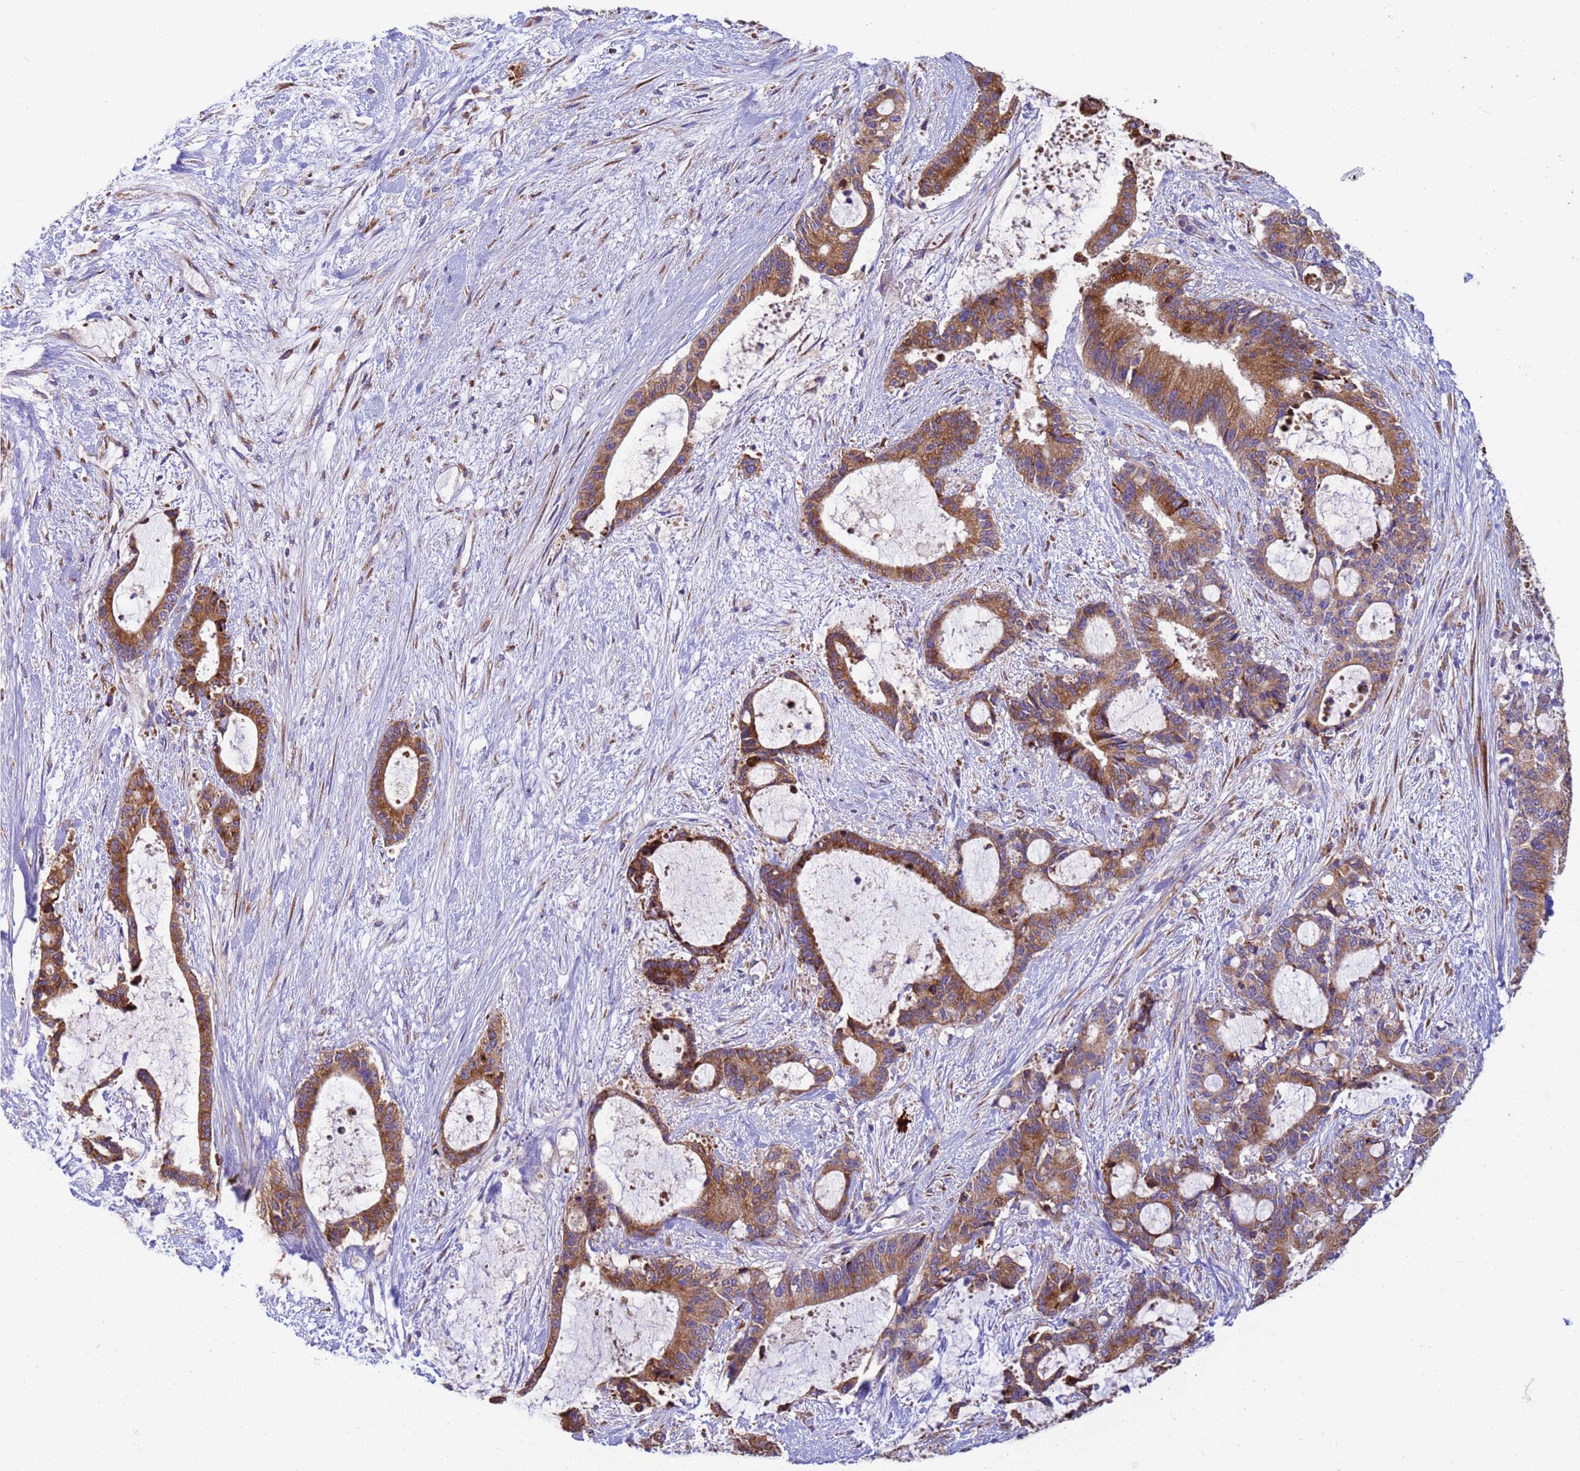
{"staining": {"intensity": "moderate", "quantity": ">75%", "location": "cytoplasmic/membranous"}, "tissue": "liver cancer", "cell_type": "Tumor cells", "image_type": "cancer", "snomed": [{"axis": "morphology", "description": "Normal tissue, NOS"}, {"axis": "morphology", "description": "Cholangiocarcinoma"}, {"axis": "topography", "description": "Liver"}, {"axis": "topography", "description": "Peripheral nerve tissue"}], "caption": "Protein staining displays moderate cytoplasmic/membranous staining in about >75% of tumor cells in liver cholangiocarcinoma. The staining was performed using DAB to visualize the protein expression in brown, while the nuclei were stained in blue with hematoxylin (Magnification: 20x).", "gene": "THAP5", "patient": {"sex": "female", "age": 73}}